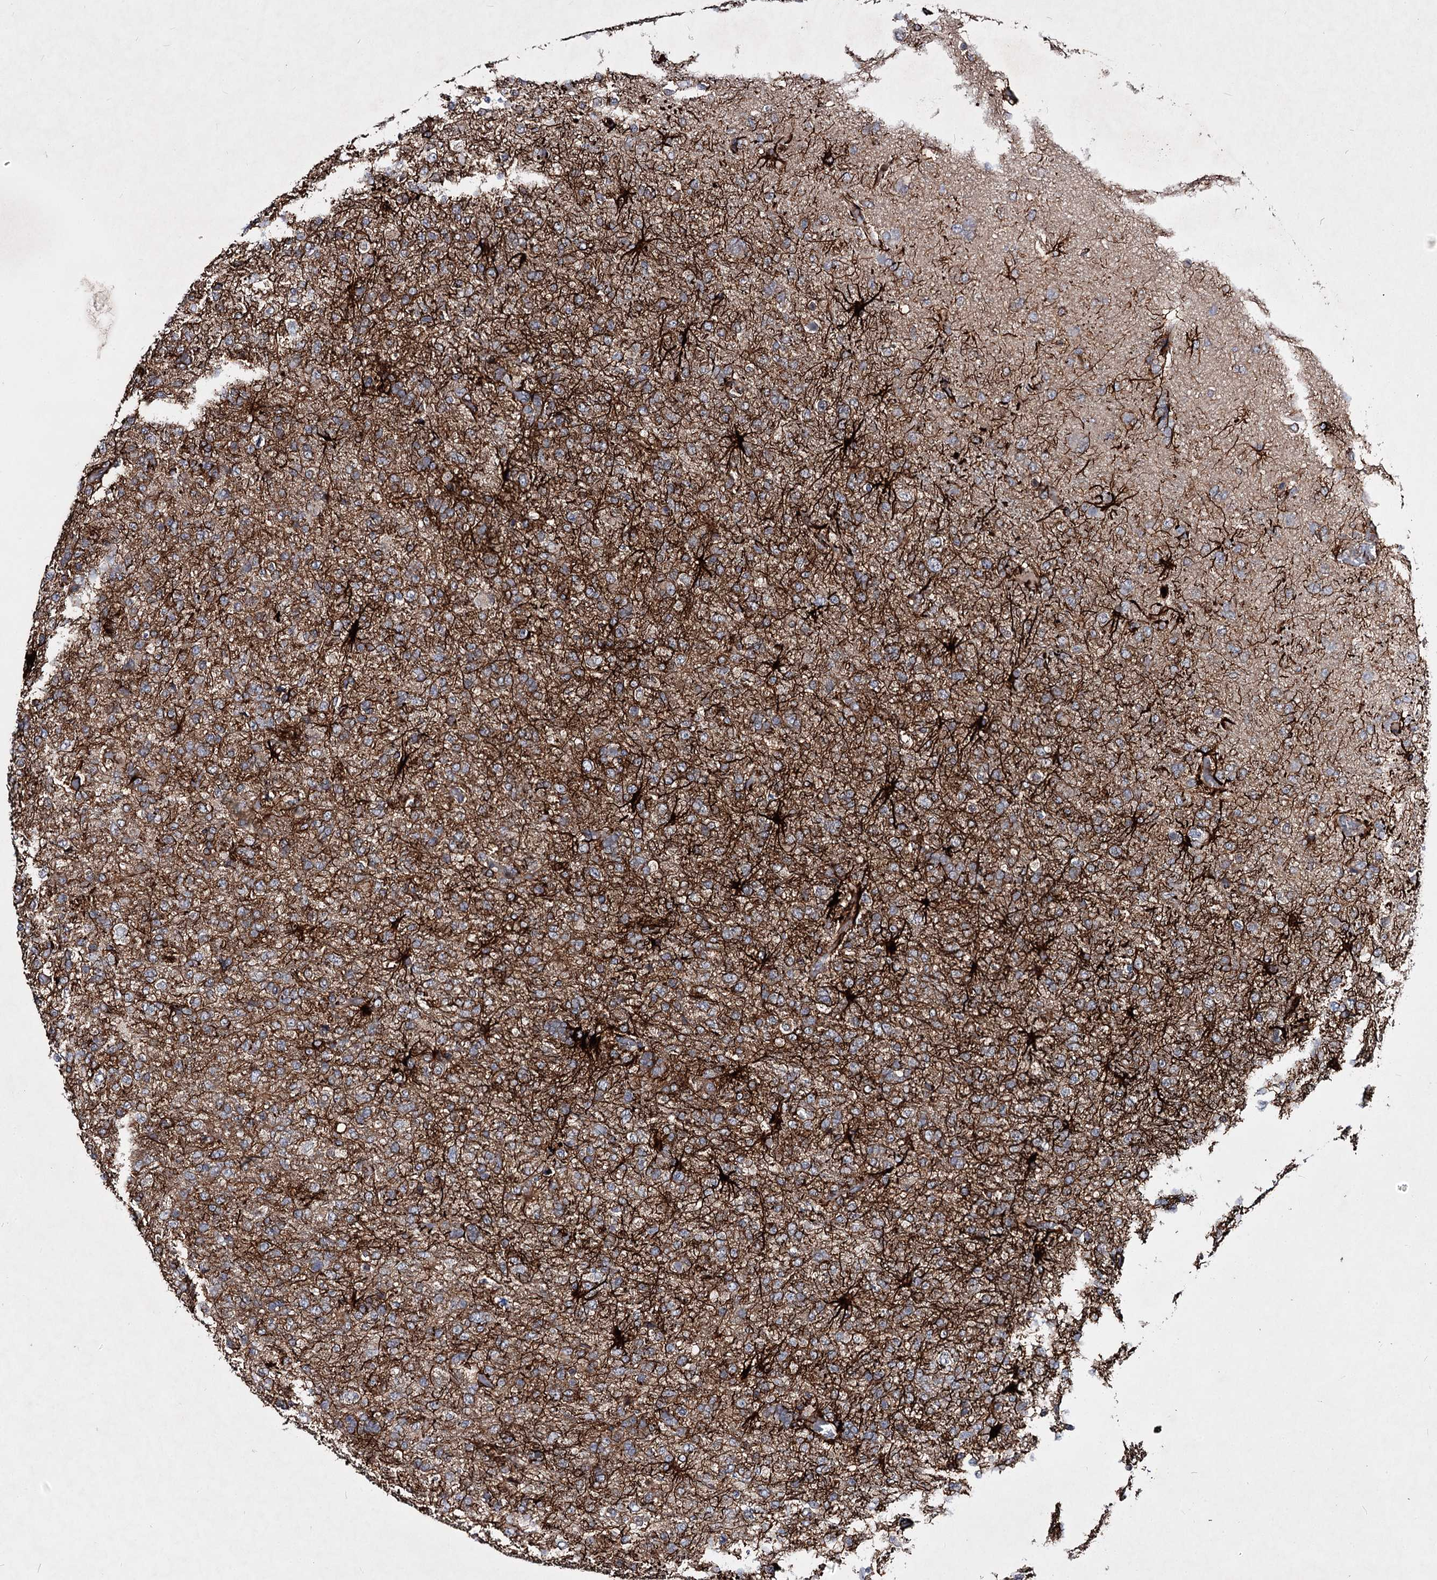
{"staining": {"intensity": "strong", "quantity": "<25%", "location": "cytoplasmic/membranous"}, "tissue": "glioma", "cell_type": "Tumor cells", "image_type": "cancer", "snomed": [{"axis": "morphology", "description": "Glioma, malignant, High grade"}, {"axis": "topography", "description": "Brain"}], "caption": "The micrograph demonstrates immunohistochemical staining of high-grade glioma (malignant). There is strong cytoplasmic/membranous expression is present in approximately <25% of tumor cells.", "gene": "MINDY3", "patient": {"sex": "female", "age": 74}}